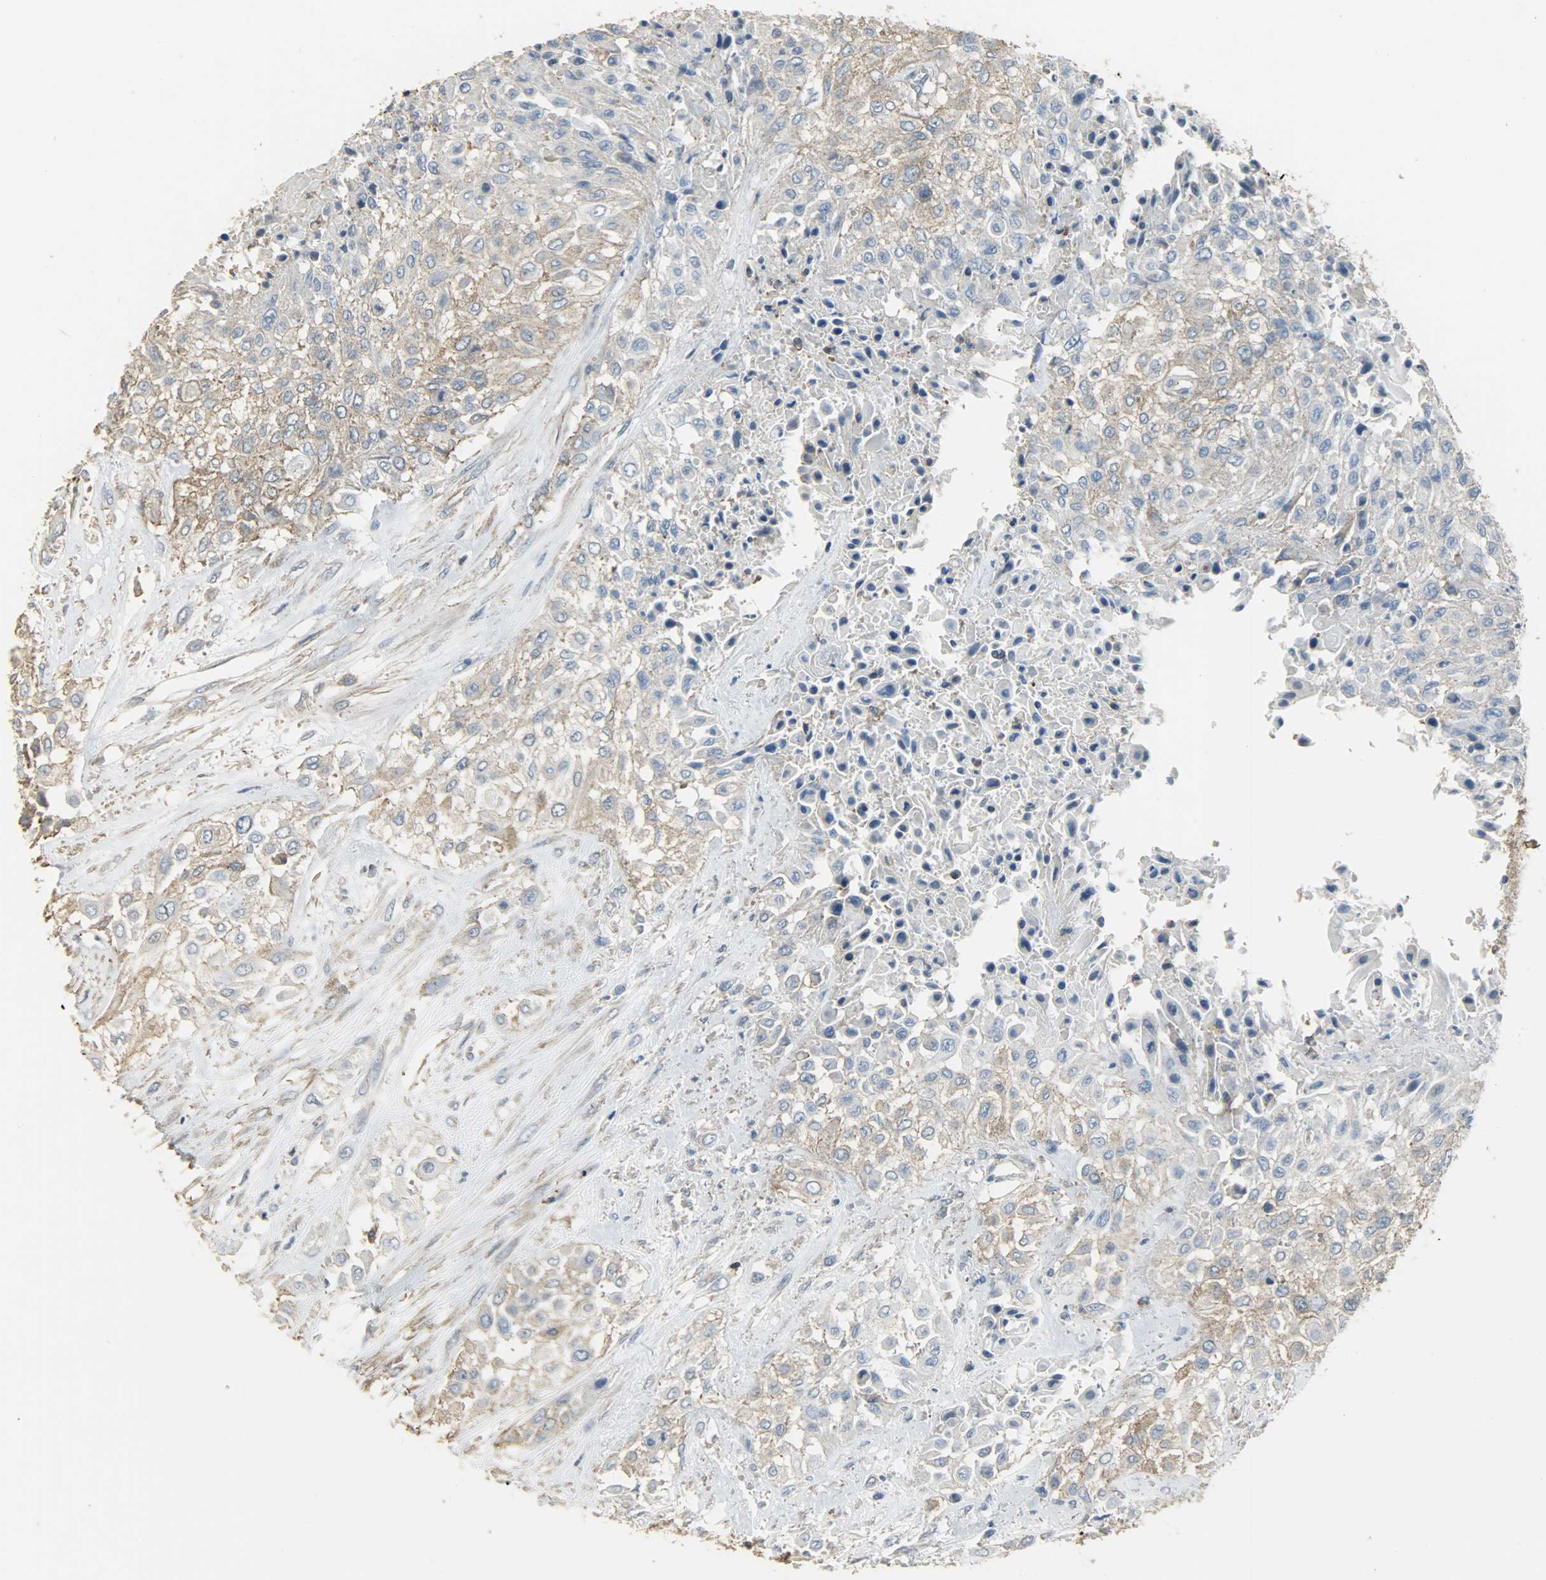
{"staining": {"intensity": "moderate", "quantity": ">75%", "location": "cytoplasmic/membranous"}, "tissue": "urothelial cancer", "cell_type": "Tumor cells", "image_type": "cancer", "snomed": [{"axis": "morphology", "description": "Urothelial carcinoma, High grade"}, {"axis": "topography", "description": "Urinary bladder"}], "caption": "The micrograph exhibits a brown stain indicating the presence of a protein in the cytoplasmic/membranous of tumor cells in urothelial cancer.", "gene": "DNAJA4", "patient": {"sex": "male", "age": 57}}